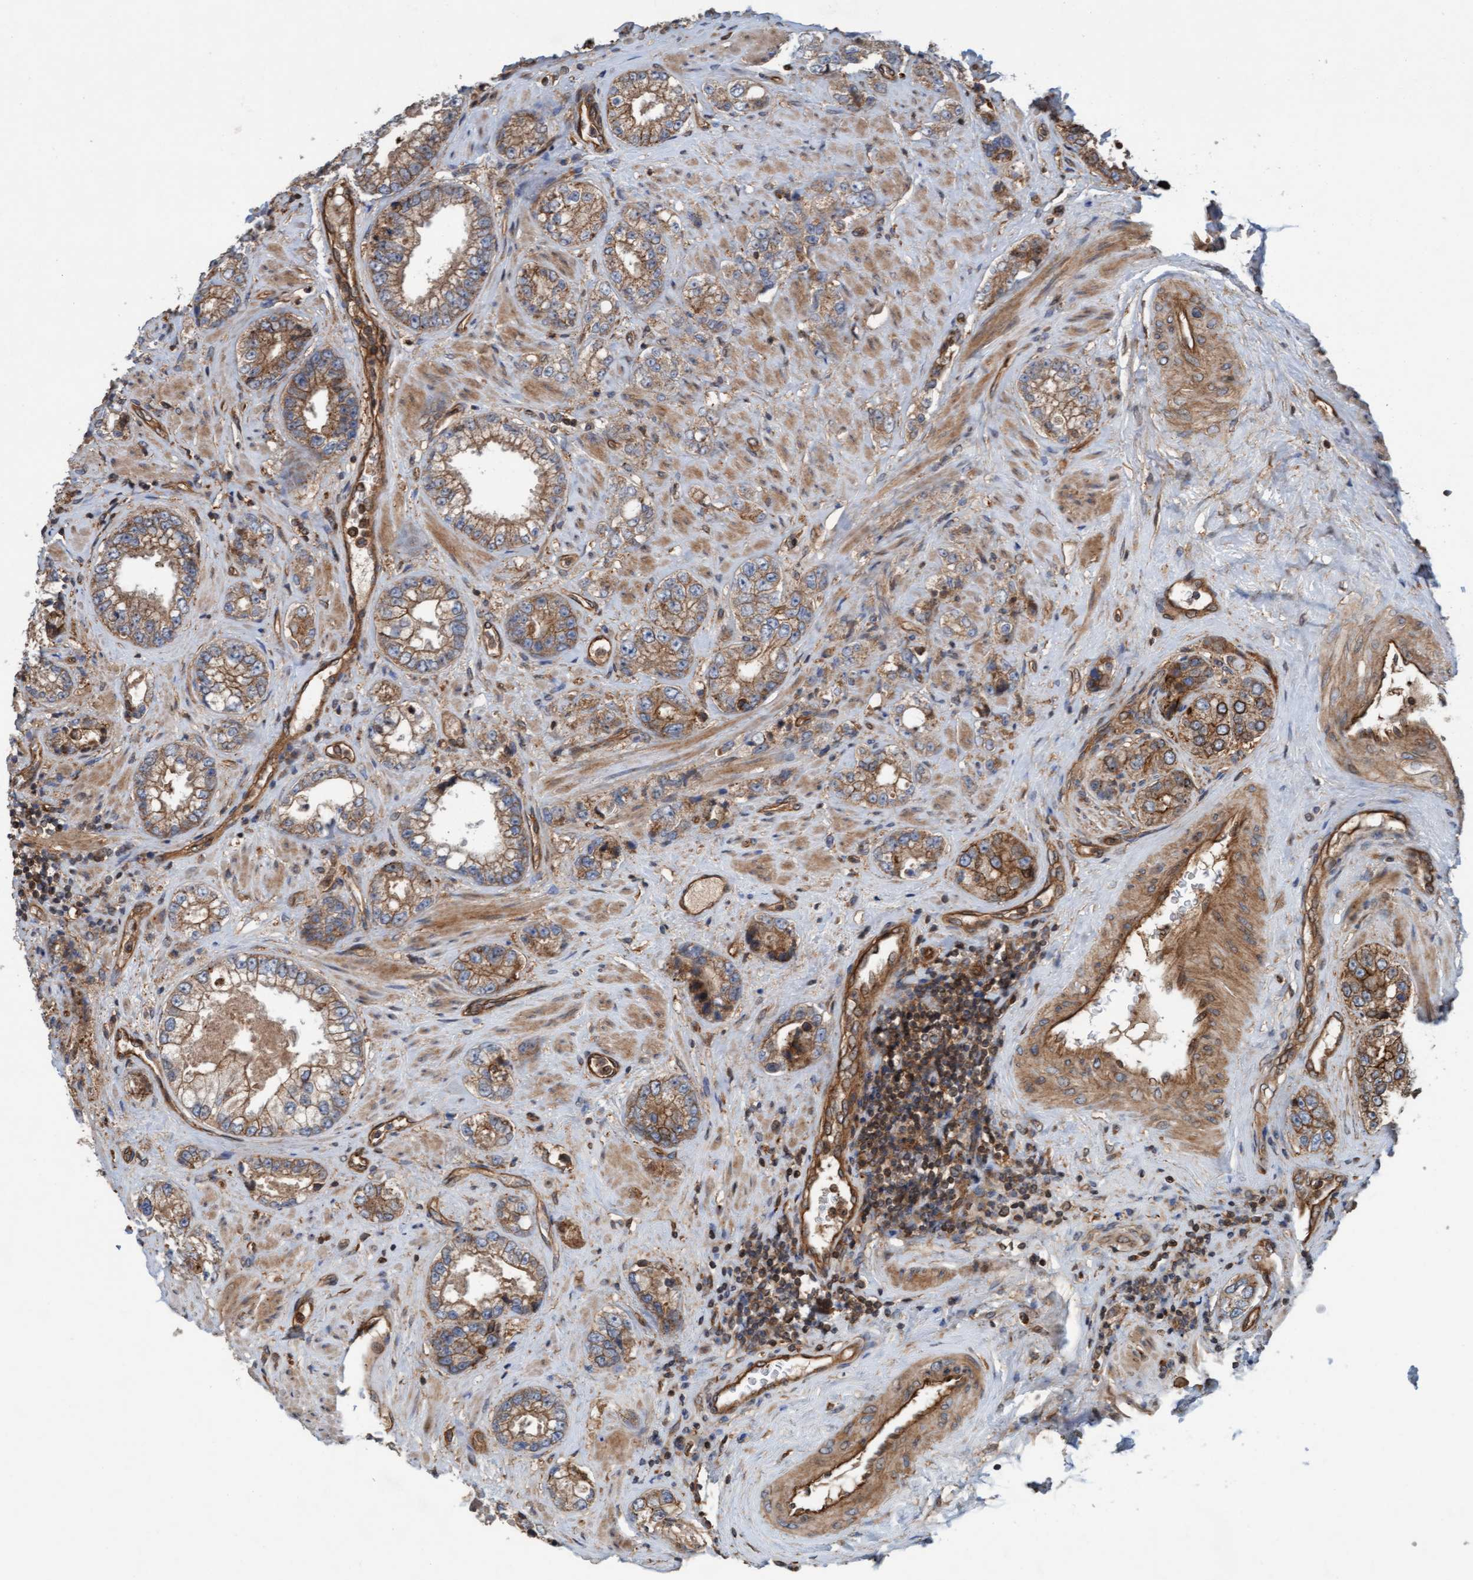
{"staining": {"intensity": "moderate", "quantity": ">75%", "location": "cytoplasmic/membranous"}, "tissue": "prostate cancer", "cell_type": "Tumor cells", "image_type": "cancer", "snomed": [{"axis": "morphology", "description": "Adenocarcinoma, High grade"}, {"axis": "topography", "description": "Prostate"}], "caption": "The histopathology image displays immunohistochemical staining of high-grade adenocarcinoma (prostate). There is moderate cytoplasmic/membranous staining is seen in about >75% of tumor cells.", "gene": "ERAL1", "patient": {"sex": "male", "age": 61}}